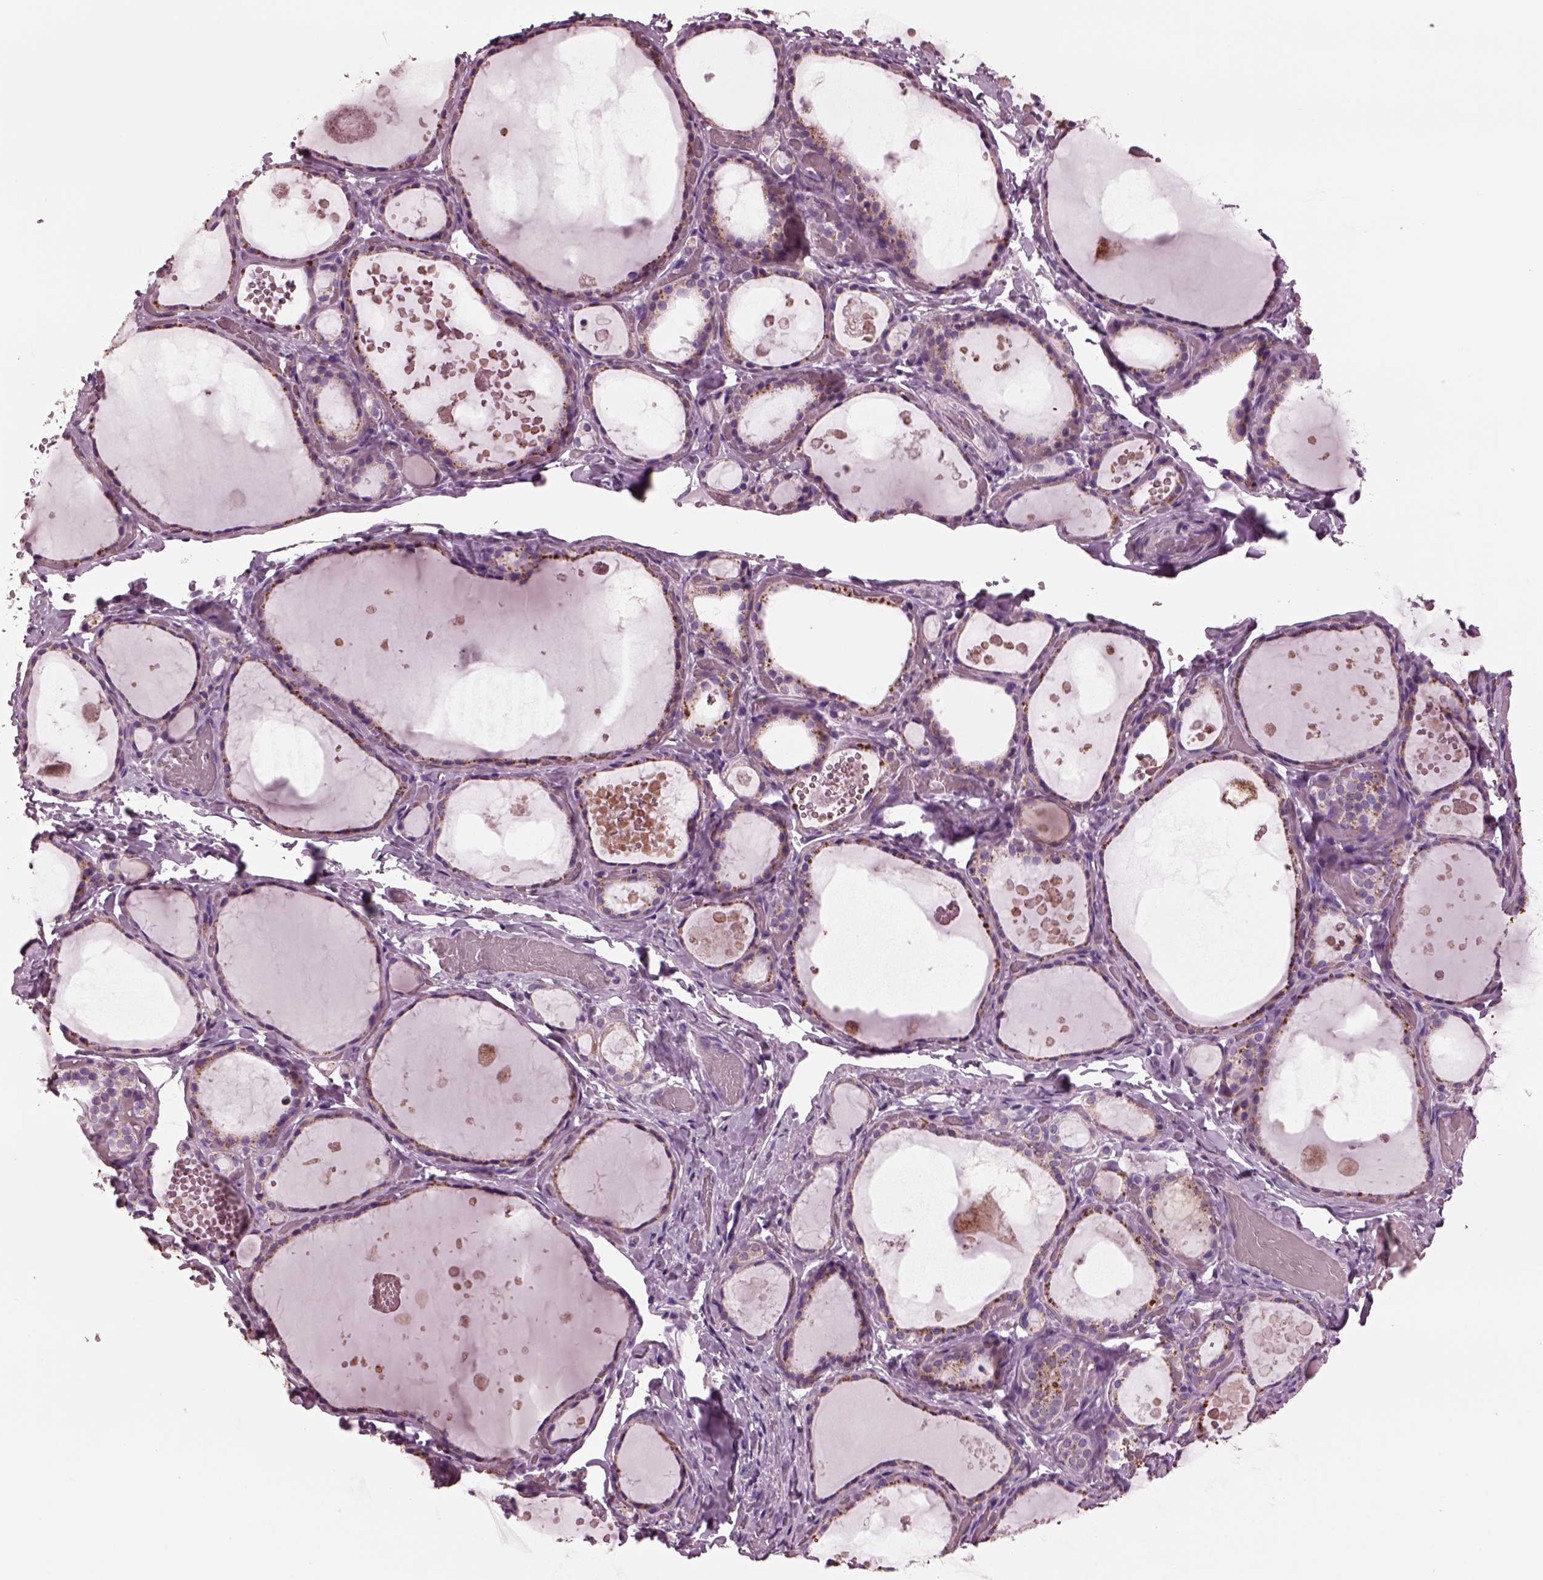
{"staining": {"intensity": "weak", "quantity": "25%-75%", "location": "cytoplasmic/membranous"}, "tissue": "thyroid gland", "cell_type": "Glandular cells", "image_type": "normal", "snomed": [{"axis": "morphology", "description": "Normal tissue, NOS"}, {"axis": "topography", "description": "Thyroid gland"}], "caption": "Immunohistochemical staining of benign human thyroid gland shows 25%-75% levels of weak cytoplasmic/membranous protein expression in about 25%-75% of glandular cells. The staining was performed using DAB (3,3'-diaminobenzidine), with brown indicating positive protein expression. Nuclei are stained blue with hematoxylin.", "gene": "AP4M1", "patient": {"sex": "female", "age": 56}}